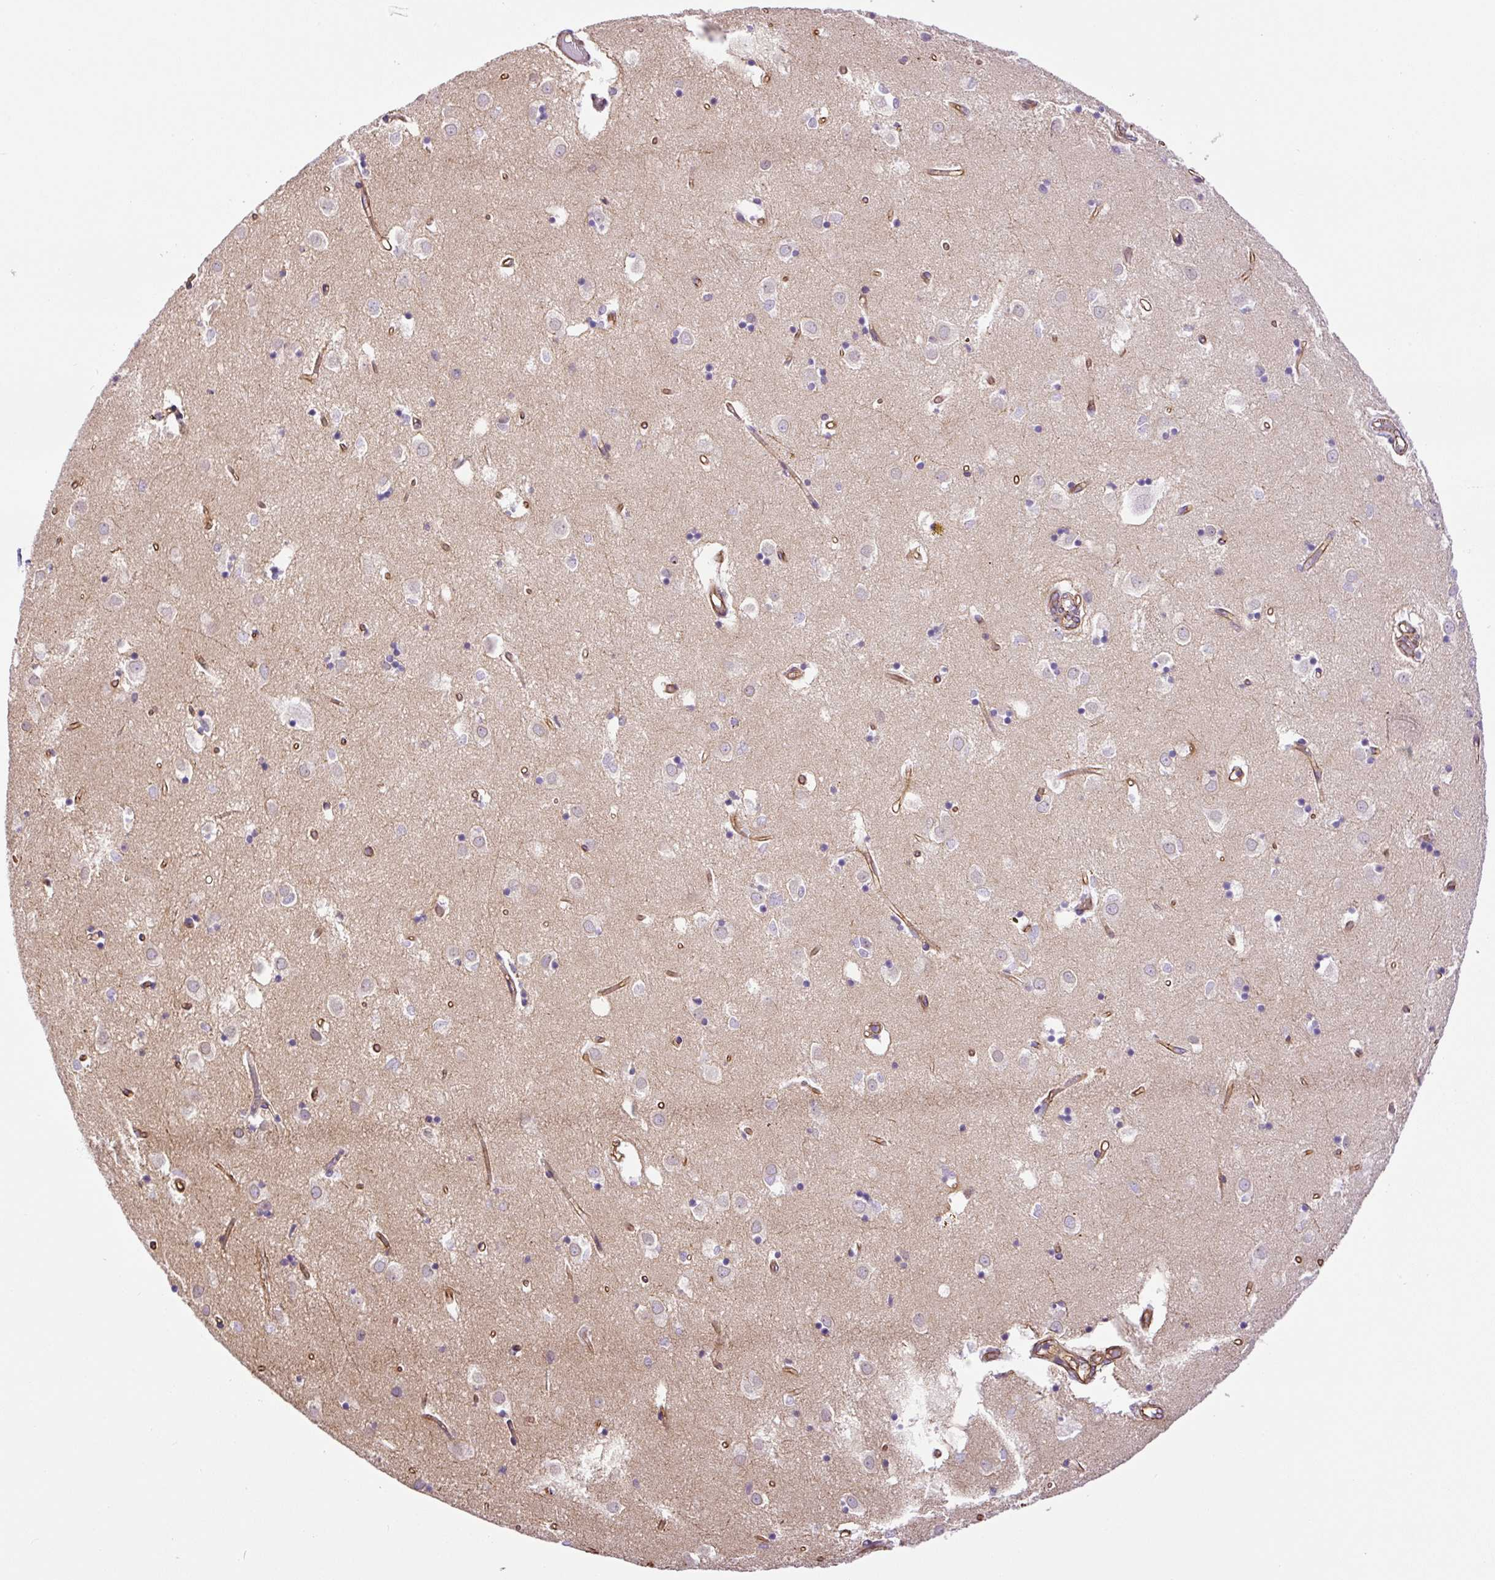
{"staining": {"intensity": "negative", "quantity": "none", "location": "none"}, "tissue": "caudate", "cell_type": "Glial cells", "image_type": "normal", "snomed": [{"axis": "morphology", "description": "Normal tissue, NOS"}, {"axis": "topography", "description": "Lateral ventricle wall"}], "caption": "Benign caudate was stained to show a protein in brown. There is no significant expression in glial cells. Brightfield microscopy of immunohistochemistry stained with DAB (3,3'-diaminobenzidine) (brown) and hematoxylin (blue), captured at high magnification.", "gene": "MYO5C", "patient": {"sex": "male", "age": 70}}